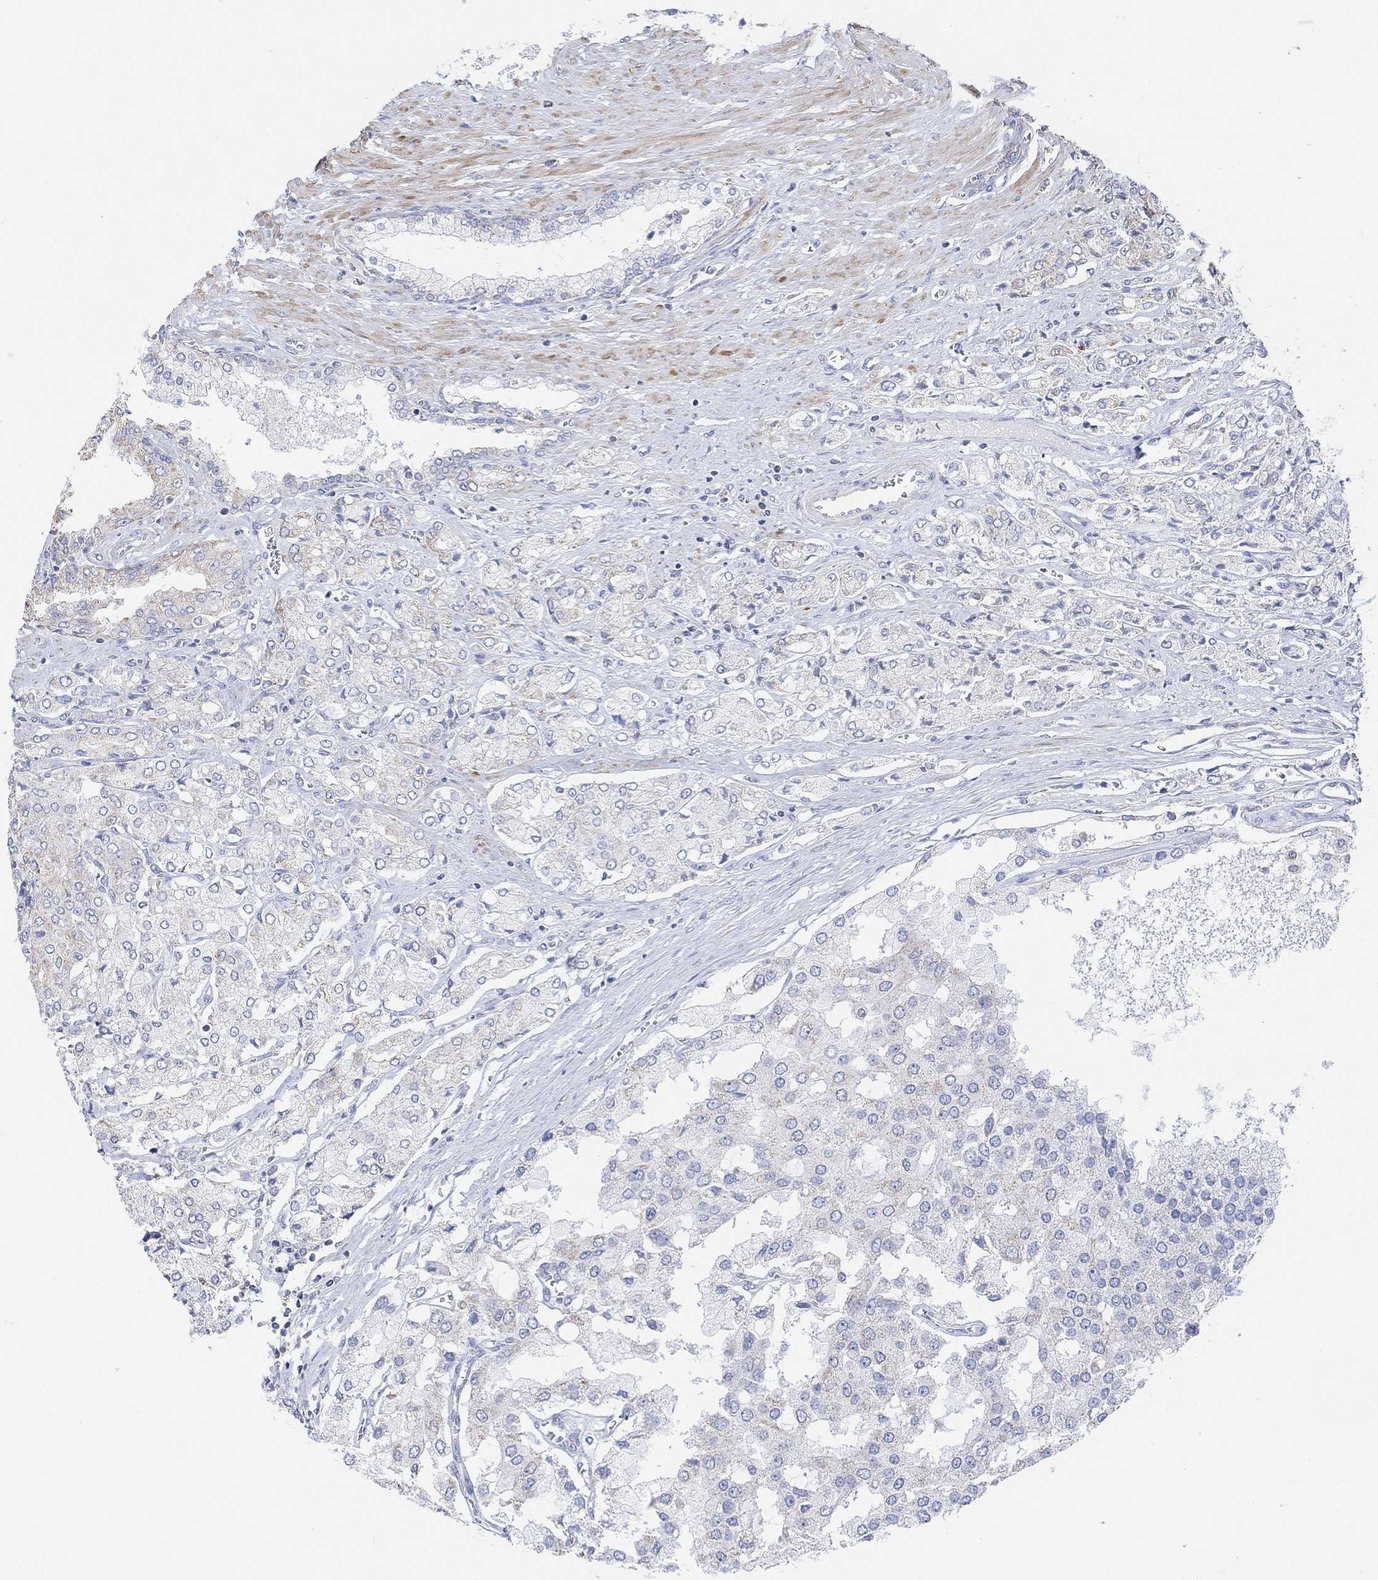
{"staining": {"intensity": "negative", "quantity": "none", "location": "none"}, "tissue": "prostate cancer", "cell_type": "Tumor cells", "image_type": "cancer", "snomed": [{"axis": "morphology", "description": "Adenocarcinoma, NOS"}, {"axis": "topography", "description": "Prostate and seminal vesicle, NOS"}, {"axis": "topography", "description": "Prostate"}], "caption": "Immunohistochemistry of human adenocarcinoma (prostate) reveals no staining in tumor cells. (DAB IHC with hematoxylin counter stain).", "gene": "SYT12", "patient": {"sex": "male", "age": 67}}